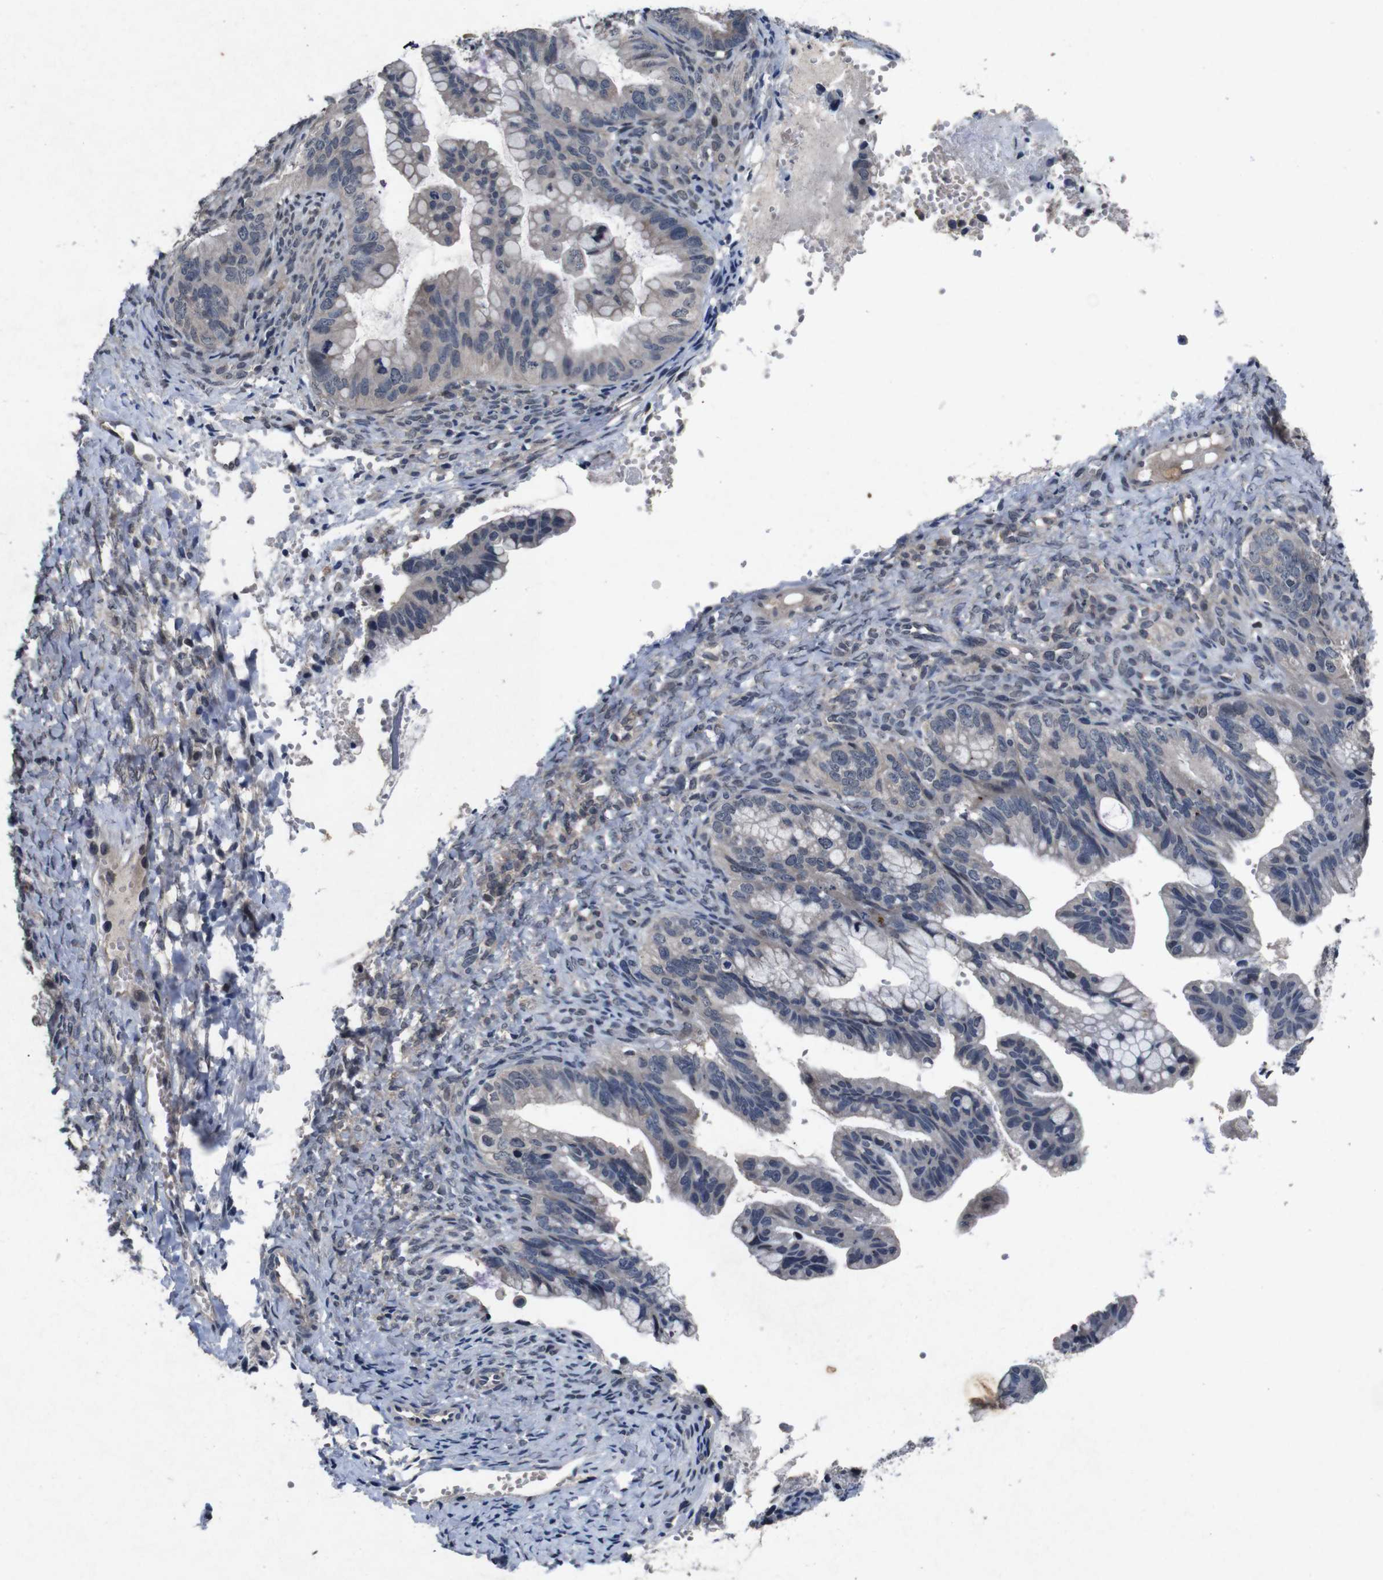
{"staining": {"intensity": "negative", "quantity": "none", "location": "none"}, "tissue": "ovarian cancer", "cell_type": "Tumor cells", "image_type": "cancer", "snomed": [{"axis": "morphology", "description": "Cystadenocarcinoma, mucinous, NOS"}, {"axis": "topography", "description": "Ovary"}], "caption": "The image exhibits no staining of tumor cells in ovarian cancer (mucinous cystadenocarcinoma).", "gene": "AKT3", "patient": {"sex": "female", "age": 36}}